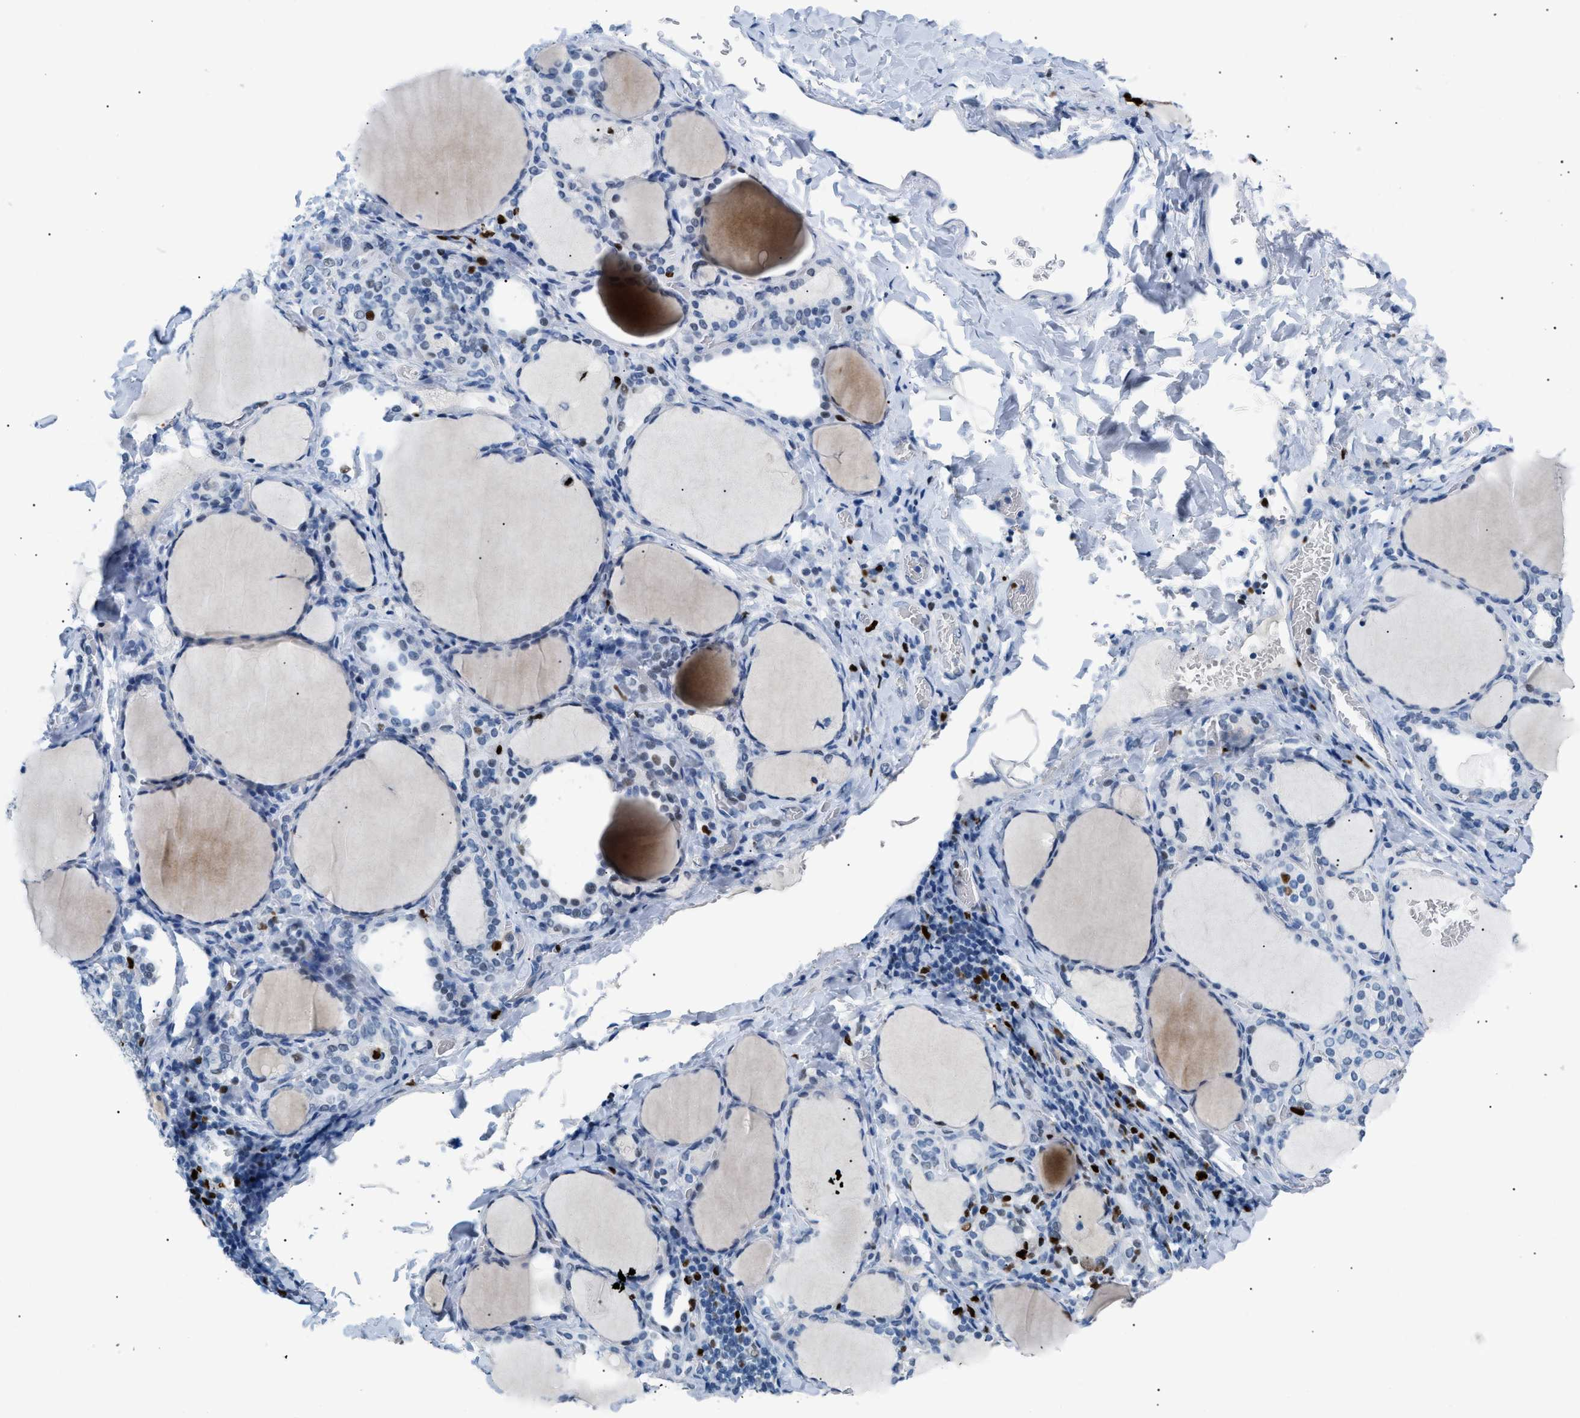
{"staining": {"intensity": "negative", "quantity": "none", "location": "none"}, "tissue": "thyroid gland", "cell_type": "Glandular cells", "image_type": "normal", "snomed": [{"axis": "morphology", "description": "Normal tissue, NOS"}, {"axis": "morphology", "description": "Papillary adenocarcinoma, NOS"}, {"axis": "topography", "description": "Thyroid gland"}], "caption": "IHC of unremarkable human thyroid gland reveals no expression in glandular cells.", "gene": "MCM7", "patient": {"sex": "female", "age": 30}}